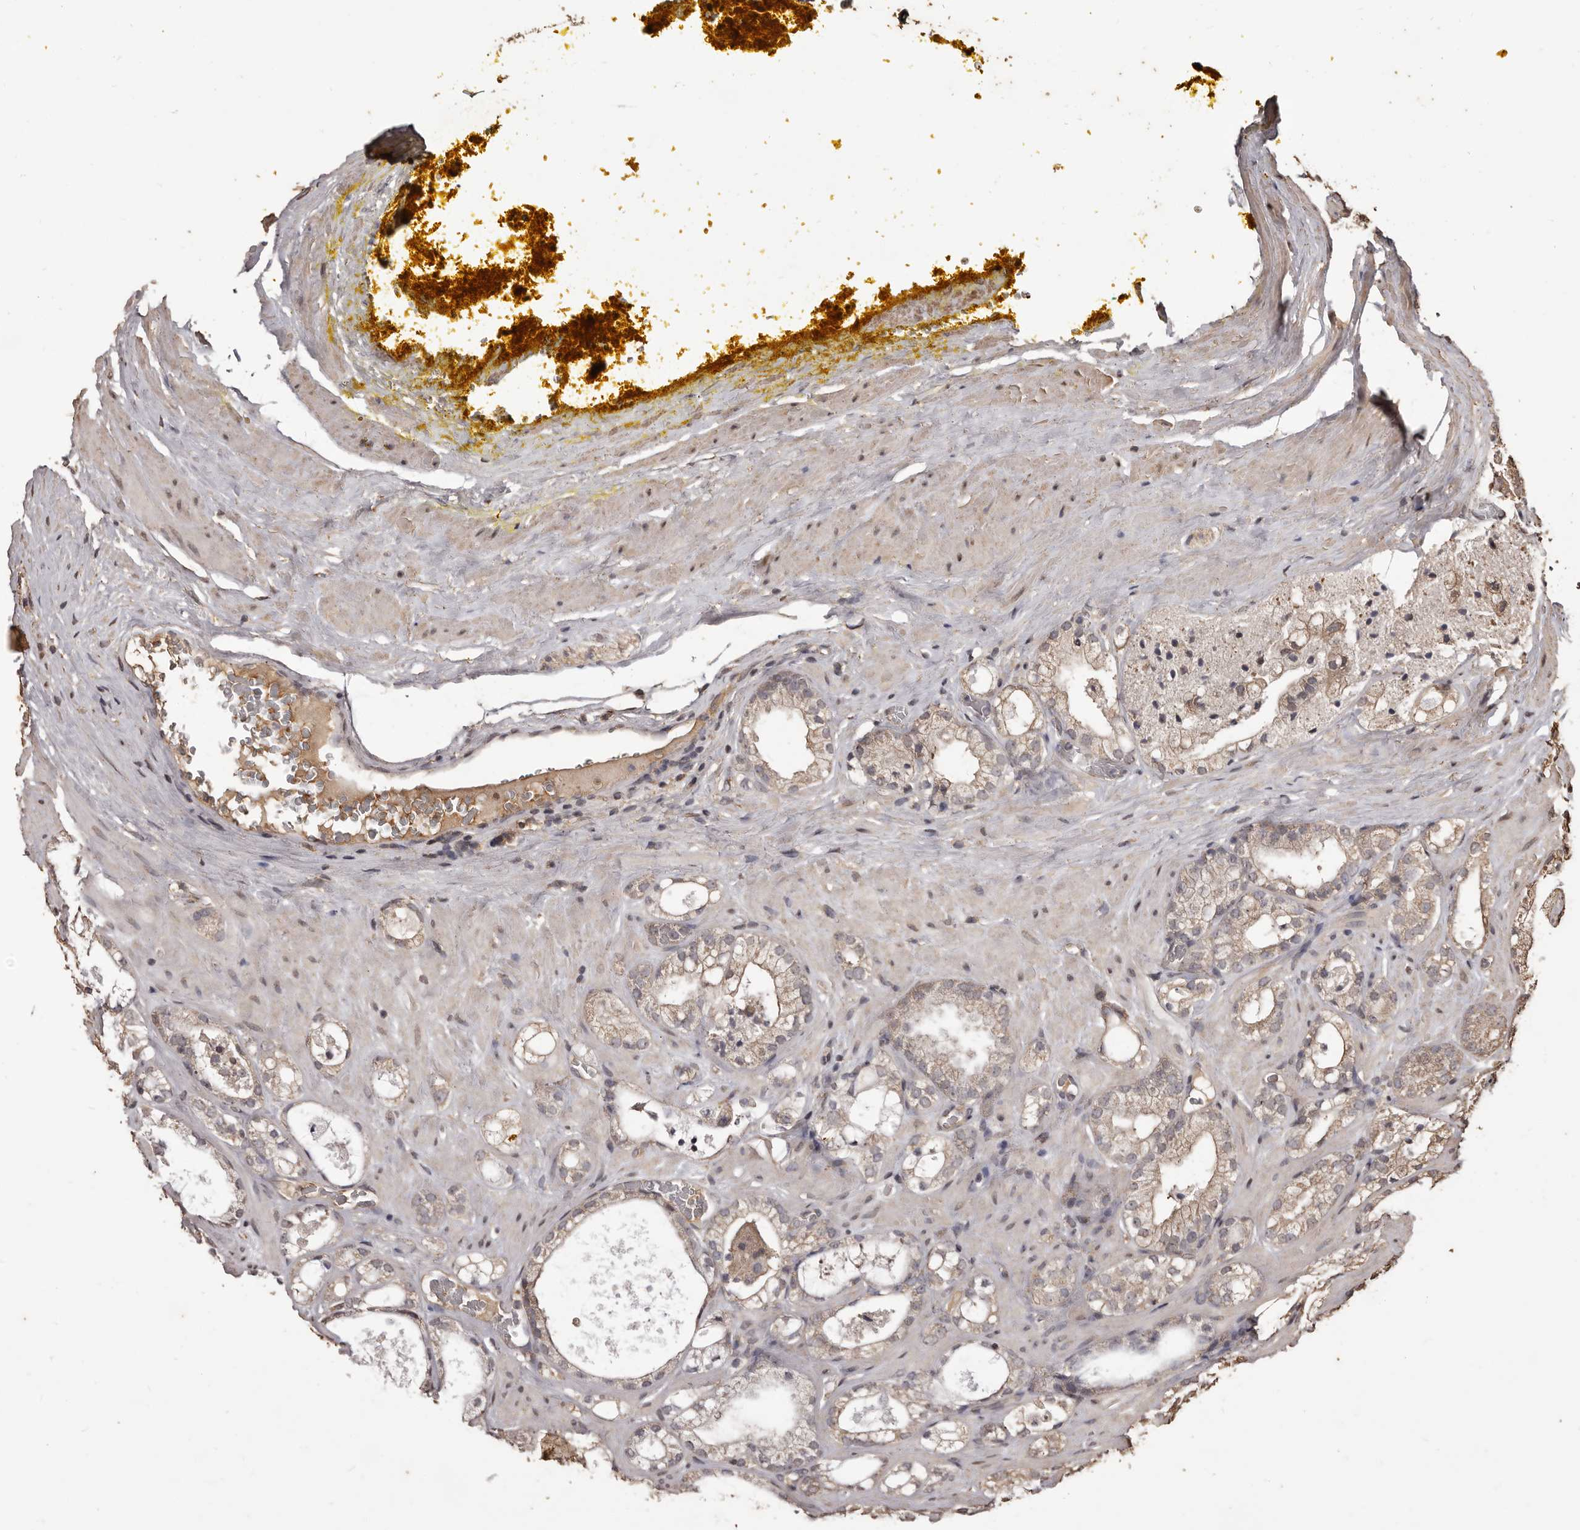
{"staining": {"intensity": "weak", "quantity": "25%-75%", "location": "cytoplasmic/membranous"}, "tissue": "prostate cancer", "cell_type": "Tumor cells", "image_type": "cancer", "snomed": [{"axis": "morphology", "description": "Adenocarcinoma, High grade"}, {"axis": "topography", "description": "Prostate"}], "caption": "Human prostate cancer (adenocarcinoma (high-grade)) stained with a brown dye exhibits weak cytoplasmic/membranous positive positivity in approximately 25%-75% of tumor cells.", "gene": "NAV1", "patient": {"sex": "male", "age": 58}}